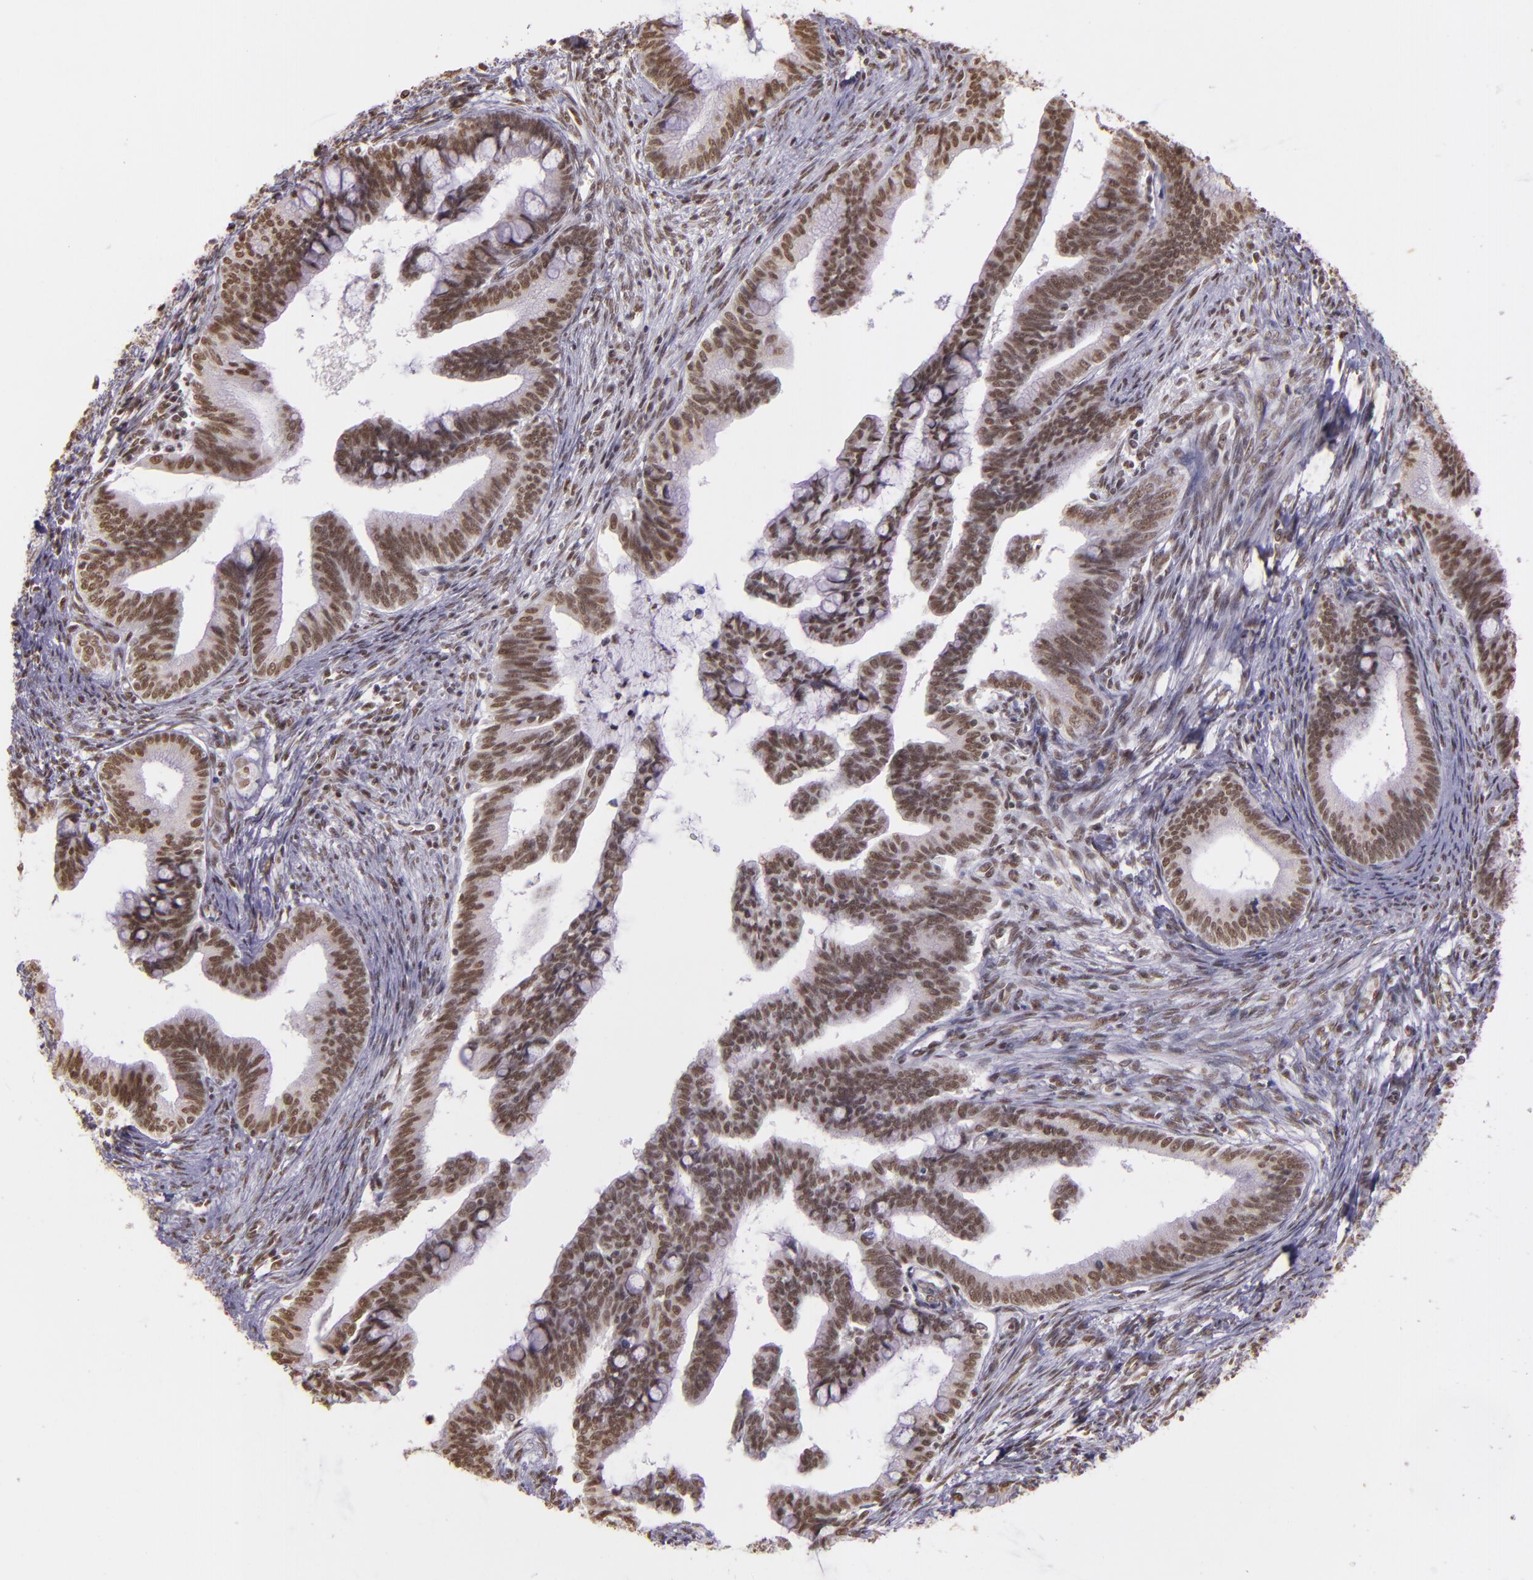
{"staining": {"intensity": "moderate", "quantity": ">75%", "location": "nuclear"}, "tissue": "cervical cancer", "cell_type": "Tumor cells", "image_type": "cancer", "snomed": [{"axis": "morphology", "description": "Adenocarcinoma, NOS"}, {"axis": "topography", "description": "Cervix"}], "caption": "Human cervical adenocarcinoma stained with a brown dye reveals moderate nuclear positive staining in approximately >75% of tumor cells.", "gene": "USF1", "patient": {"sex": "female", "age": 36}}